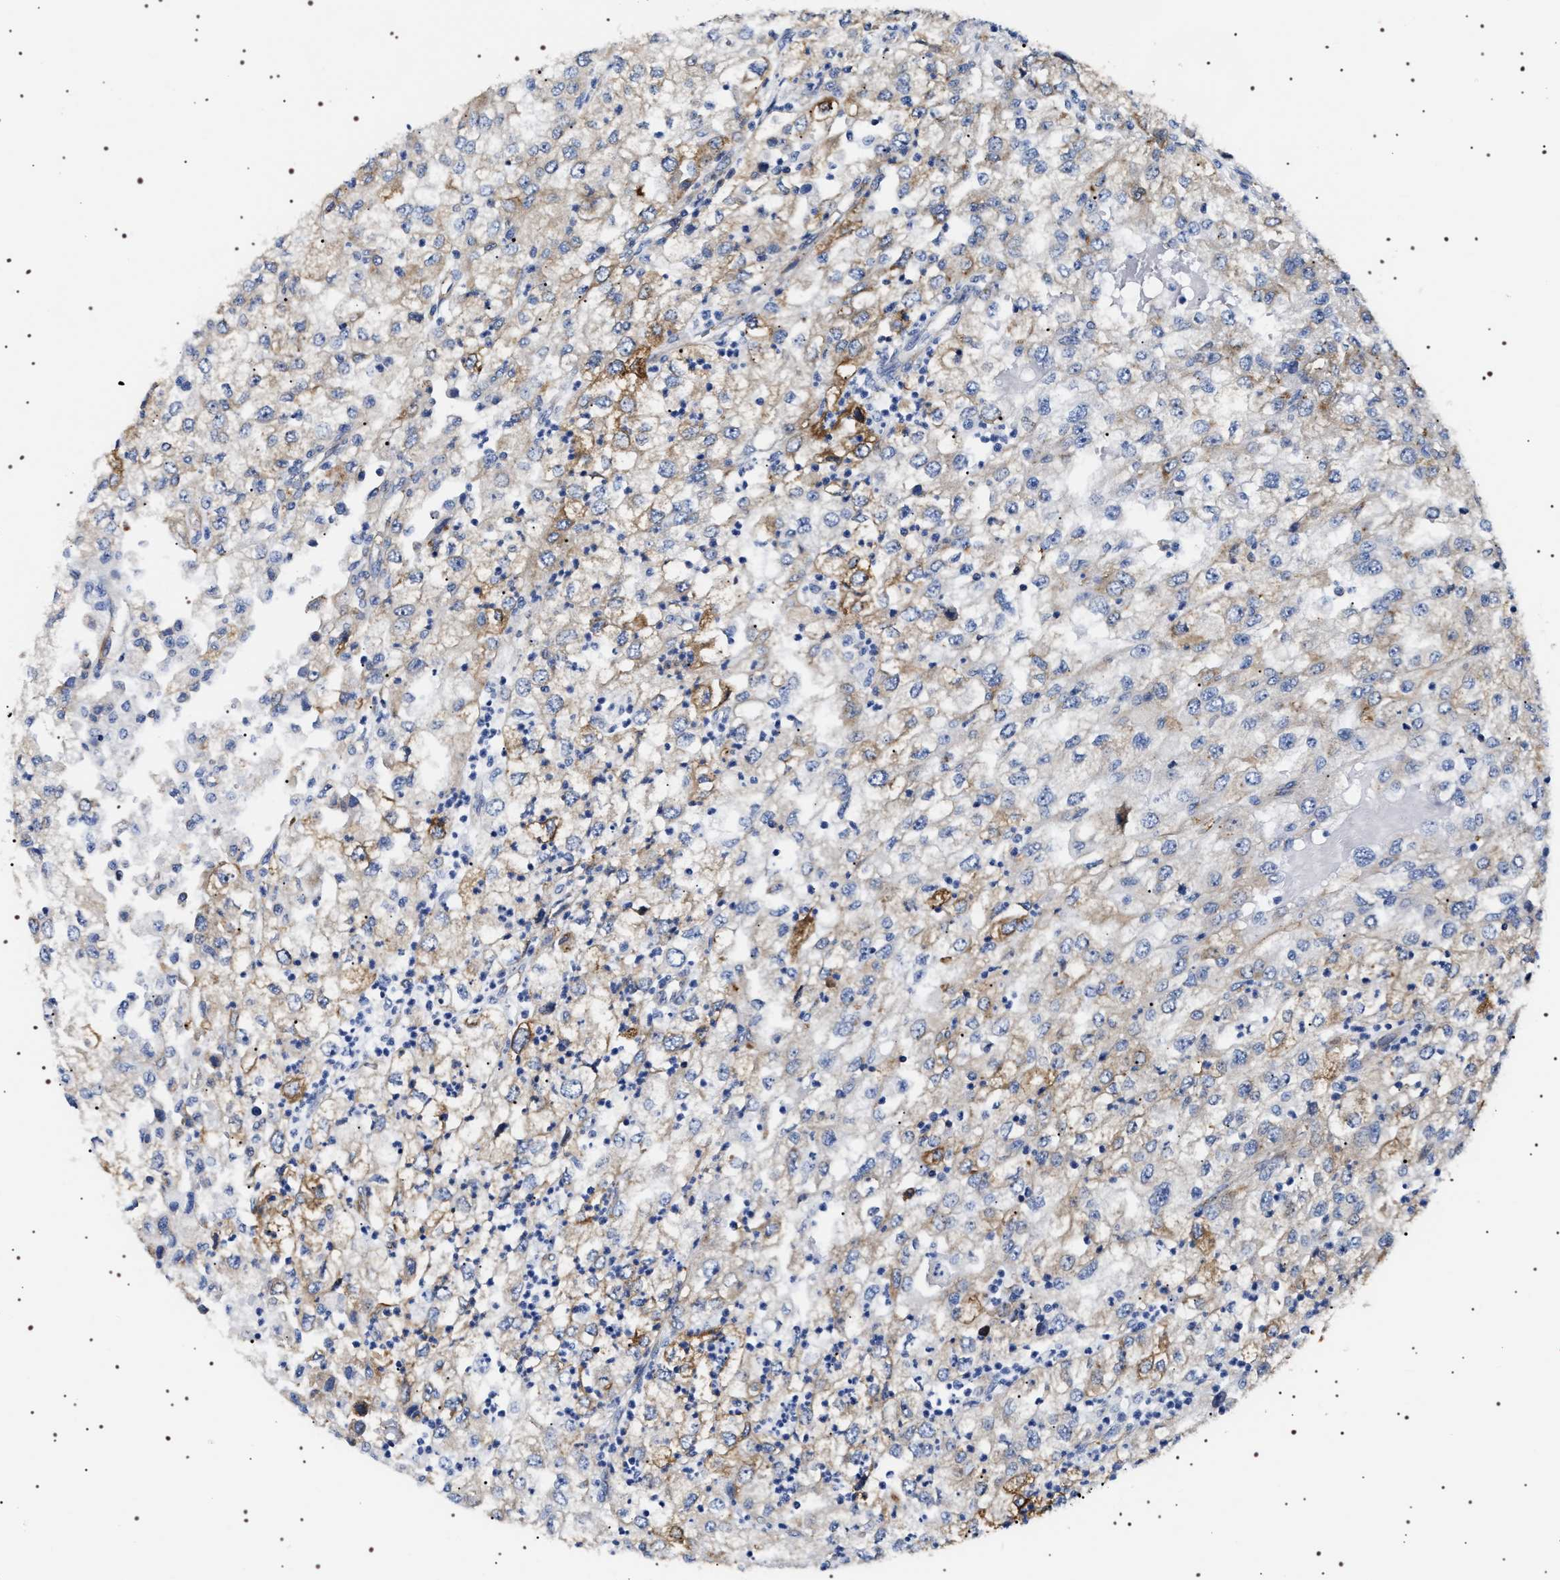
{"staining": {"intensity": "moderate", "quantity": "25%-75%", "location": "cytoplasmic/membranous"}, "tissue": "renal cancer", "cell_type": "Tumor cells", "image_type": "cancer", "snomed": [{"axis": "morphology", "description": "Adenocarcinoma, NOS"}, {"axis": "topography", "description": "Kidney"}], "caption": "A brown stain highlights moderate cytoplasmic/membranous expression of a protein in renal adenocarcinoma tumor cells.", "gene": "SQLE", "patient": {"sex": "female", "age": 54}}